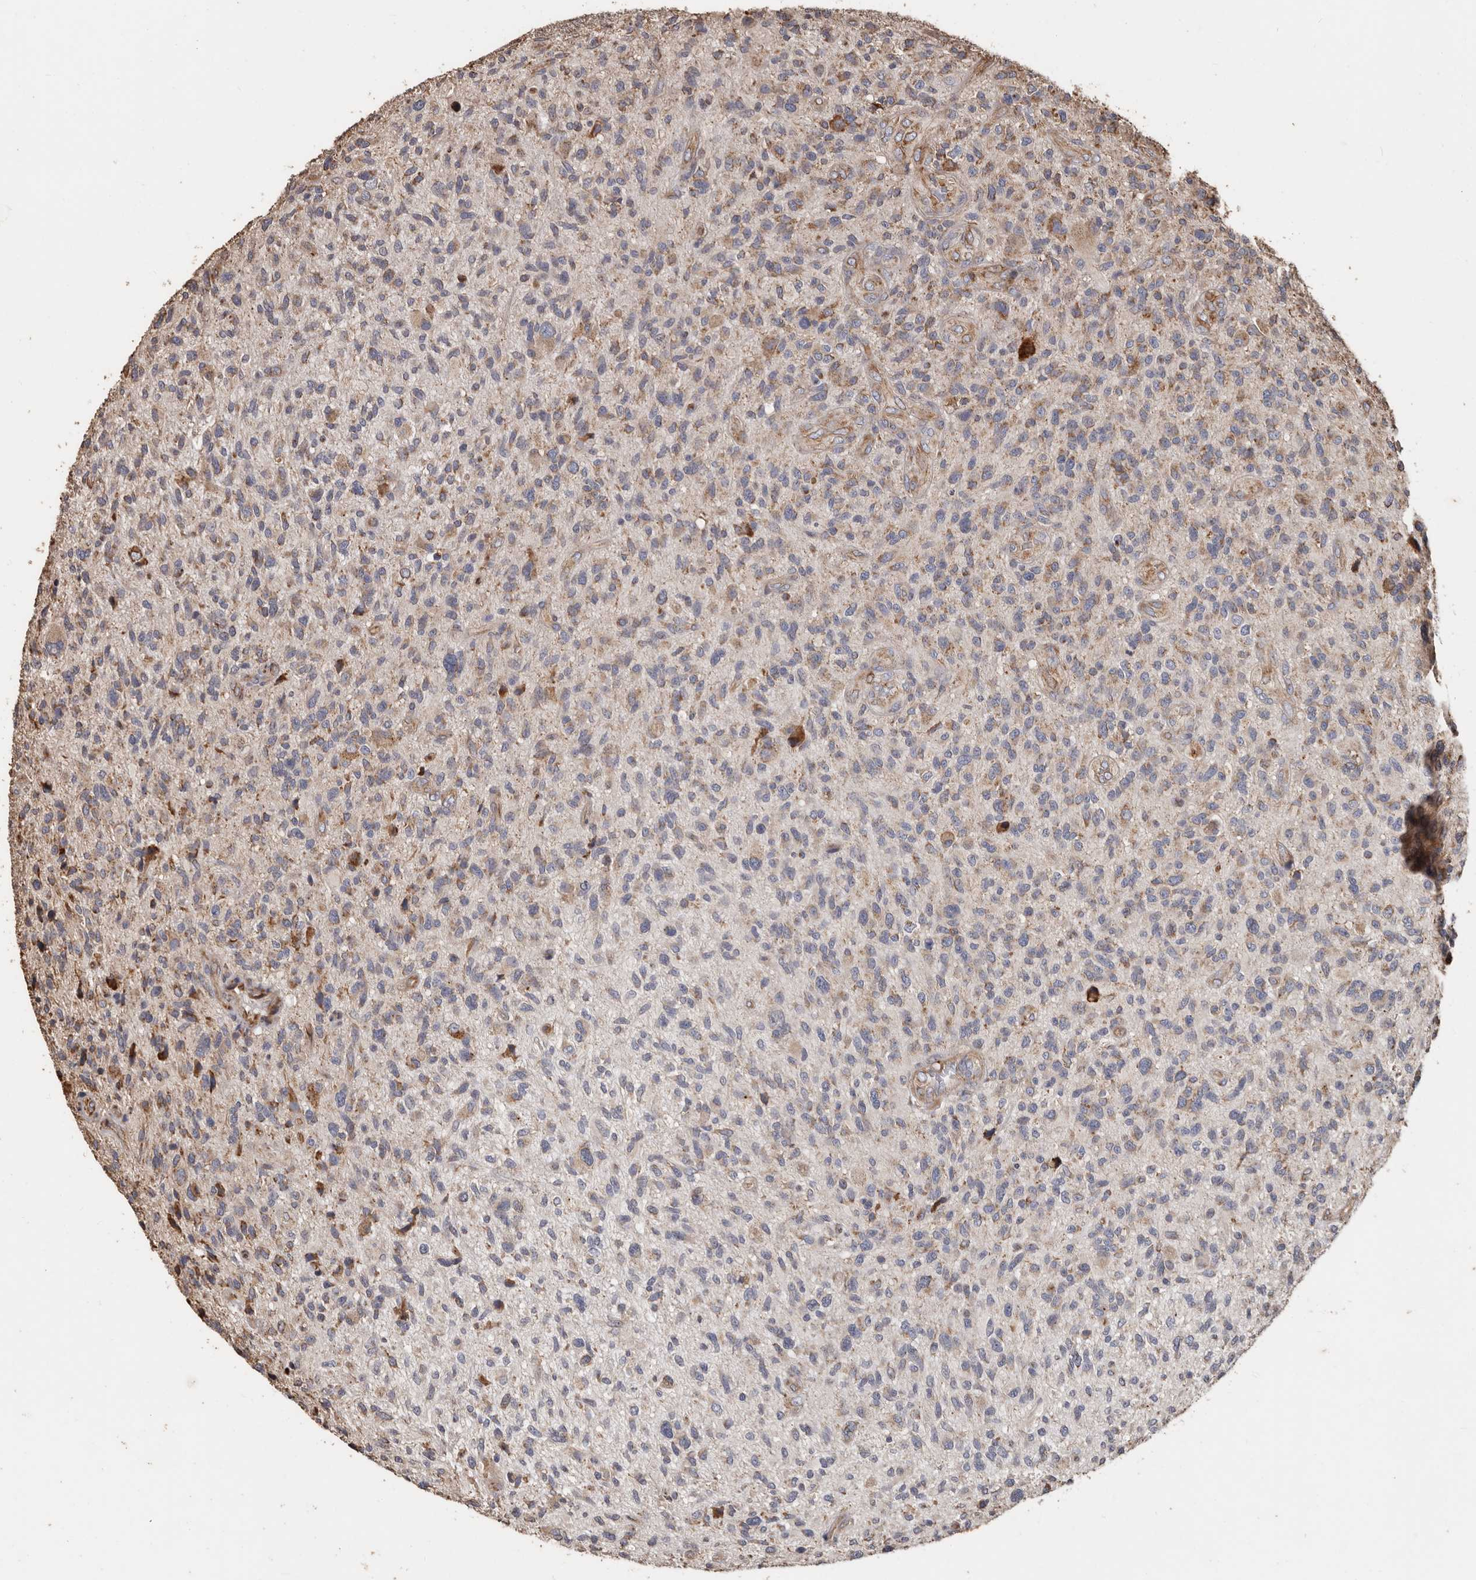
{"staining": {"intensity": "weak", "quantity": "25%-75%", "location": "cytoplasmic/membranous"}, "tissue": "glioma", "cell_type": "Tumor cells", "image_type": "cancer", "snomed": [{"axis": "morphology", "description": "Glioma, malignant, High grade"}, {"axis": "topography", "description": "Brain"}], "caption": "A brown stain highlights weak cytoplasmic/membranous positivity of a protein in human glioma tumor cells.", "gene": "OSGIN2", "patient": {"sex": "male", "age": 47}}